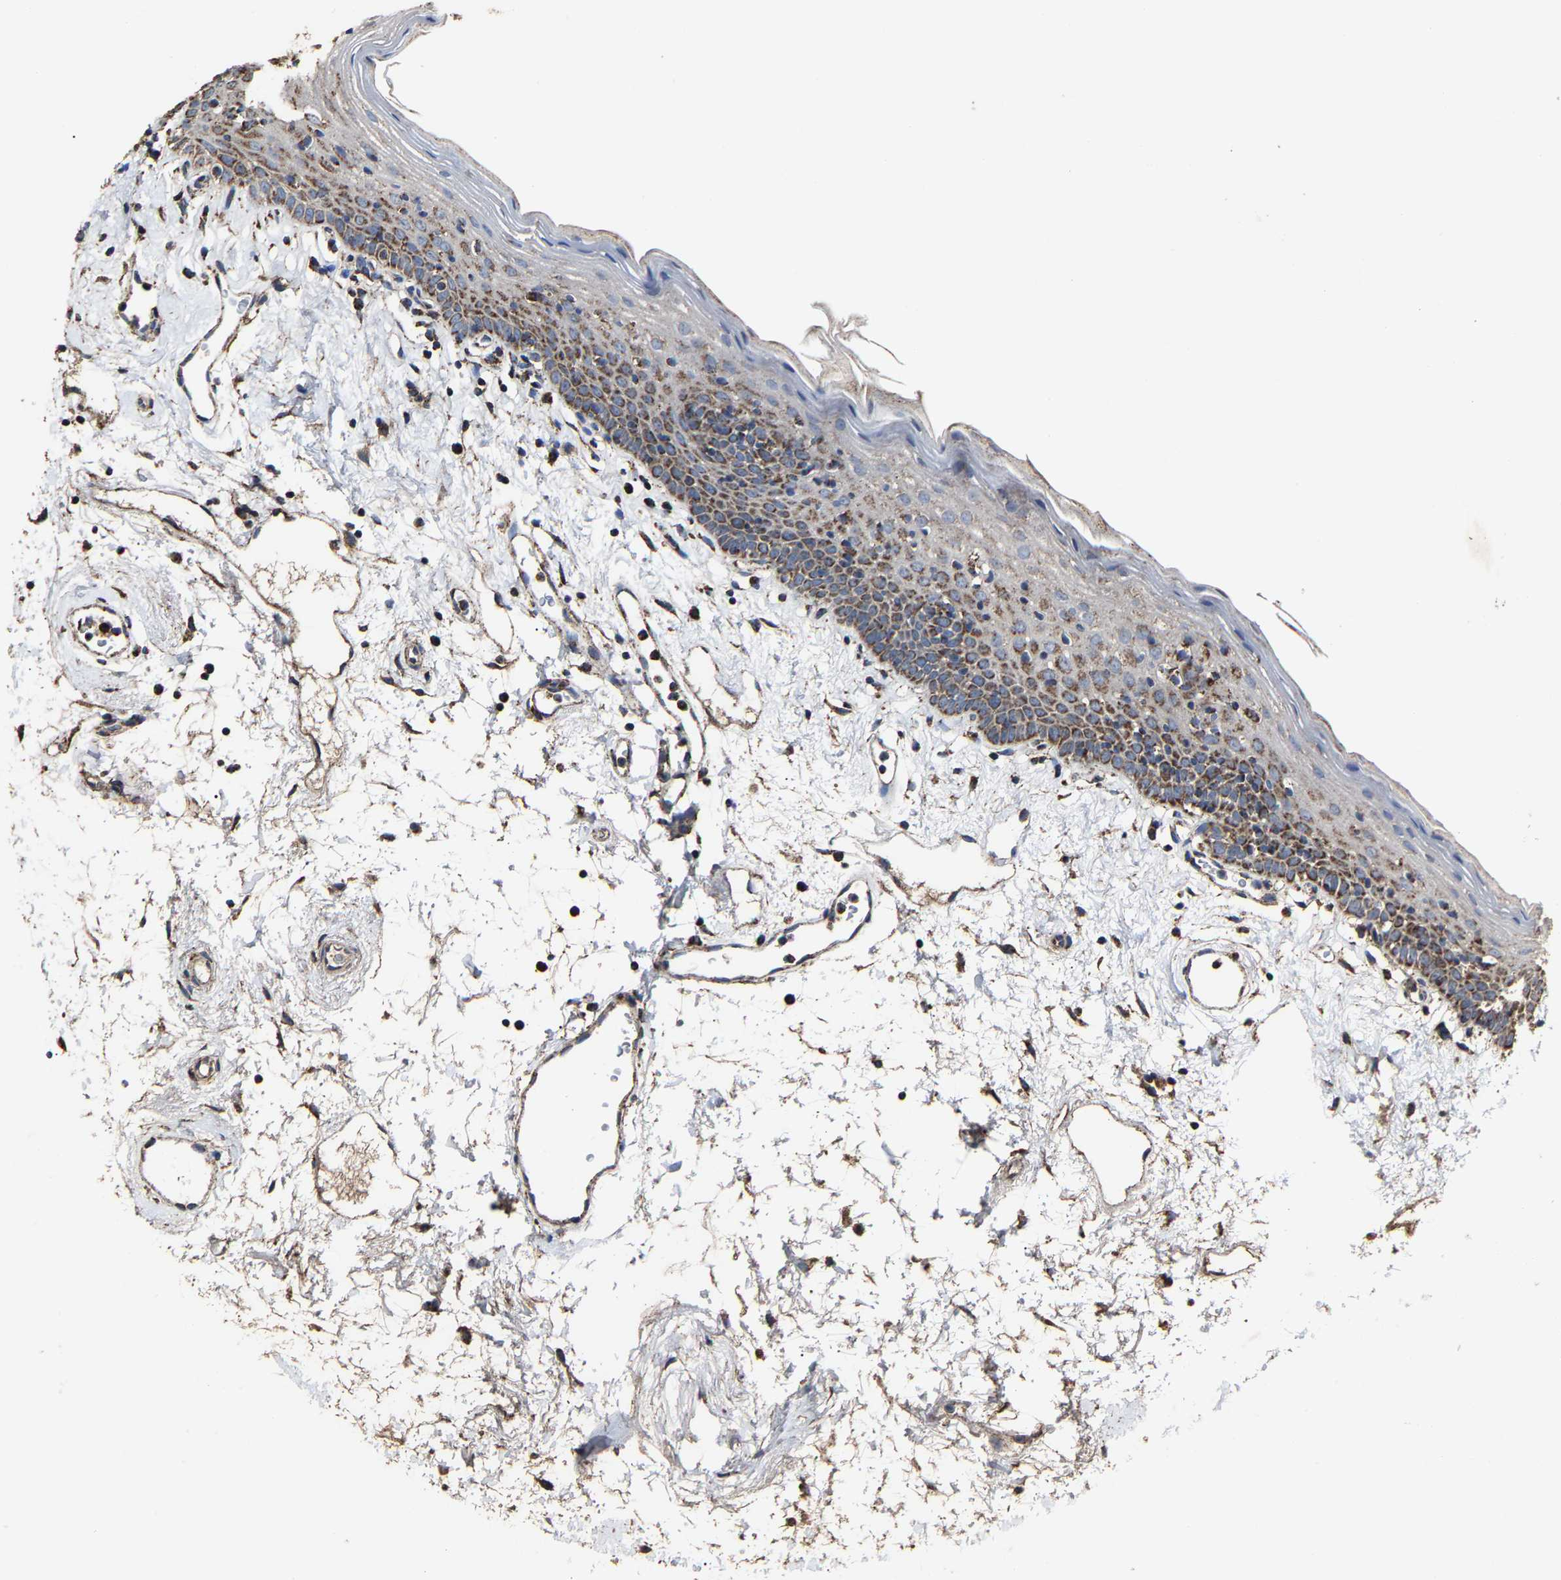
{"staining": {"intensity": "strong", "quantity": ">75%", "location": "cytoplasmic/membranous"}, "tissue": "oral mucosa", "cell_type": "Squamous epithelial cells", "image_type": "normal", "snomed": [{"axis": "morphology", "description": "Normal tissue, NOS"}, {"axis": "topography", "description": "Oral tissue"}], "caption": "Immunohistochemical staining of benign oral mucosa displays high levels of strong cytoplasmic/membranous expression in about >75% of squamous epithelial cells. The protein is shown in brown color, while the nuclei are stained blue.", "gene": "NDUFV3", "patient": {"sex": "male", "age": 66}}